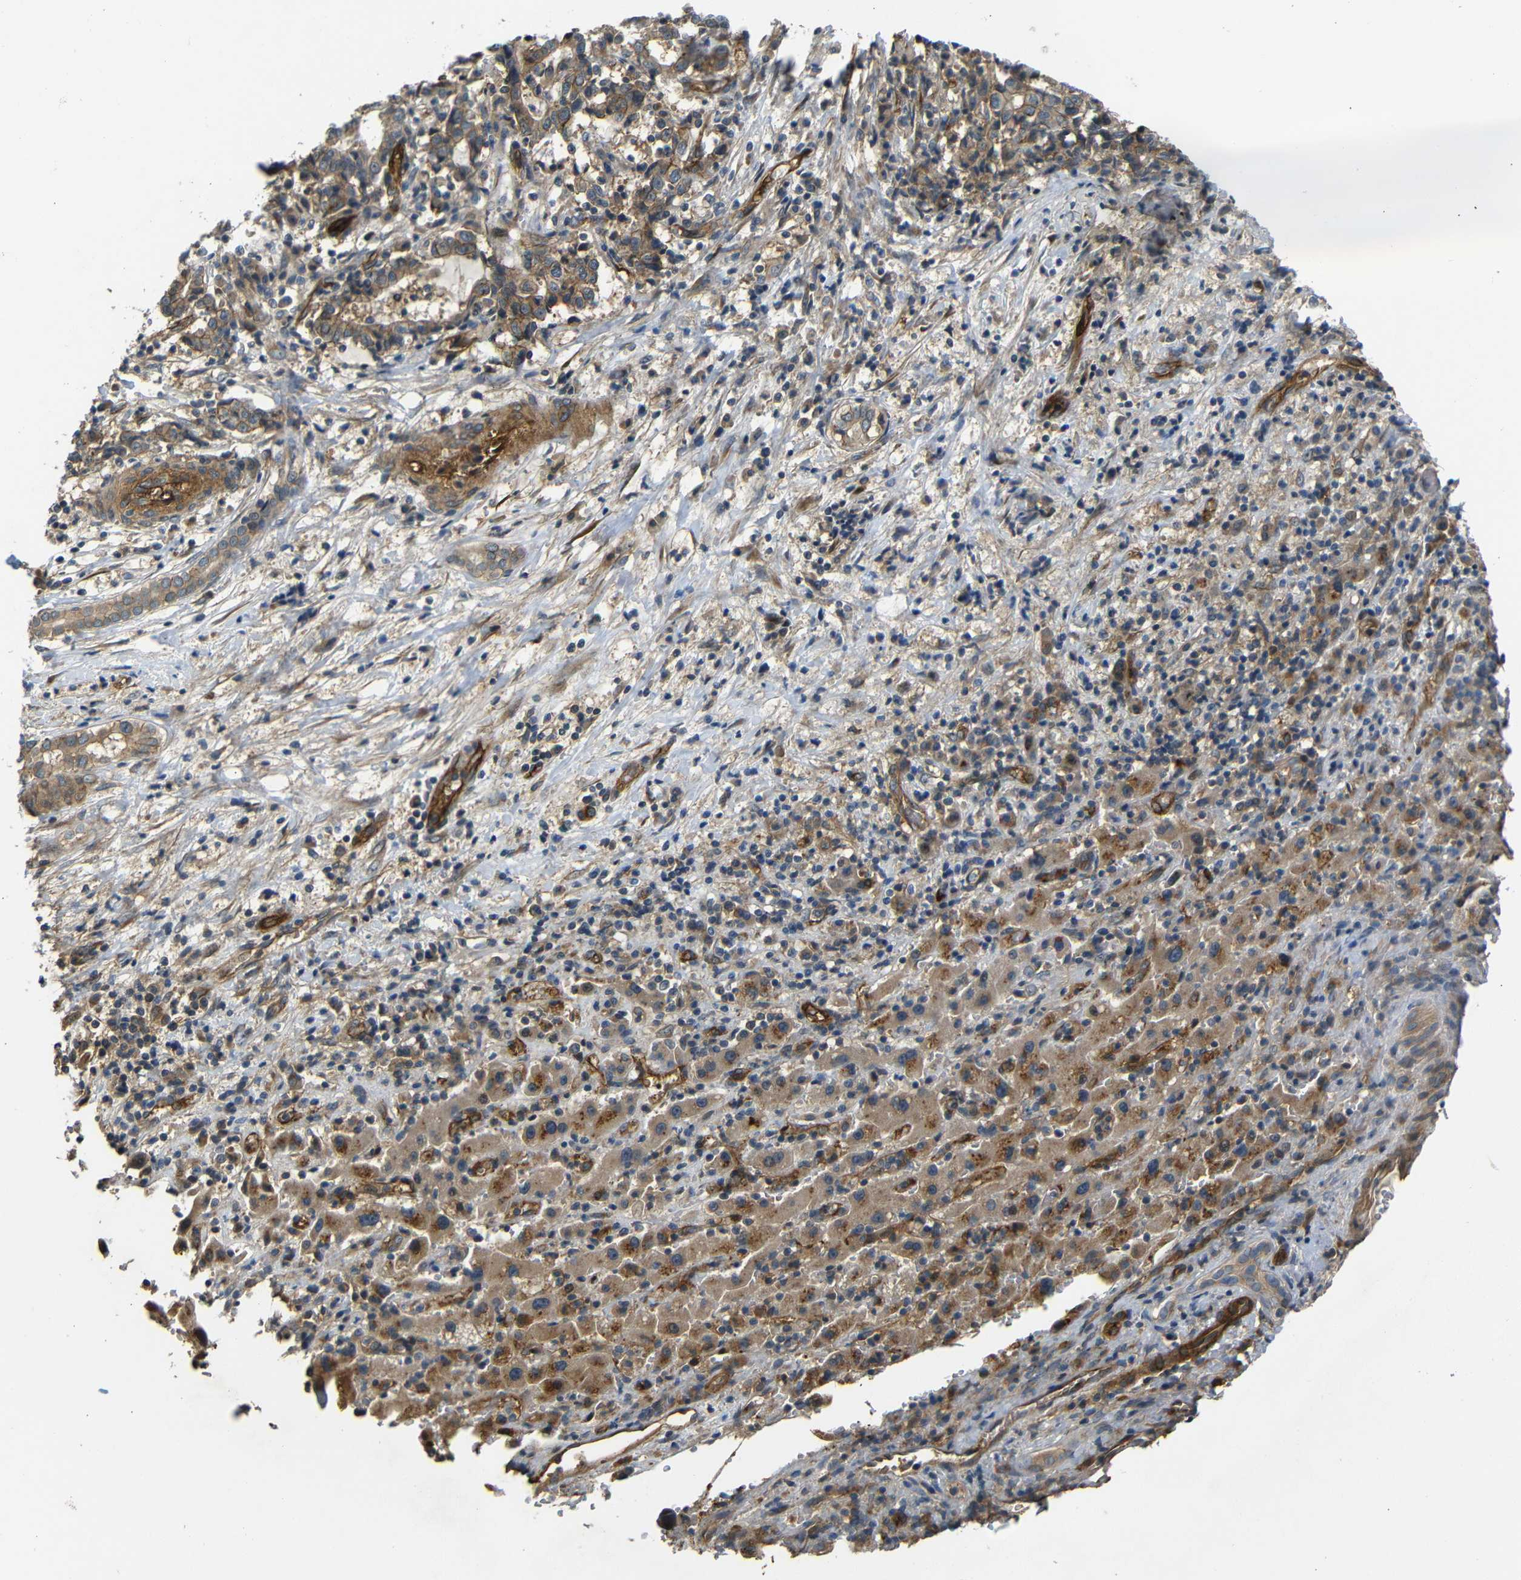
{"staining": {"intensity": "weak", "quantity": ">75%", "location": "cytoplasmic/membranous"}, "tissue": "liver cancer", "cell_type": "Tumor cells", "image_type": "cancer", "snomed": [{"axis": "morphology", "description": "Cholangiocarcinoma"}, {"axis": "topography", "description": "Liver"}], "caption": "Immunohistochemistry histopathology image of liver cancer stained for a protein (brown), which reveals low levels of weak cytoplasmic/membranous positivity in approximately >75% of tumor cells.", "gene": "RELL1", "patient": {"sex": "male", "age": 57}}